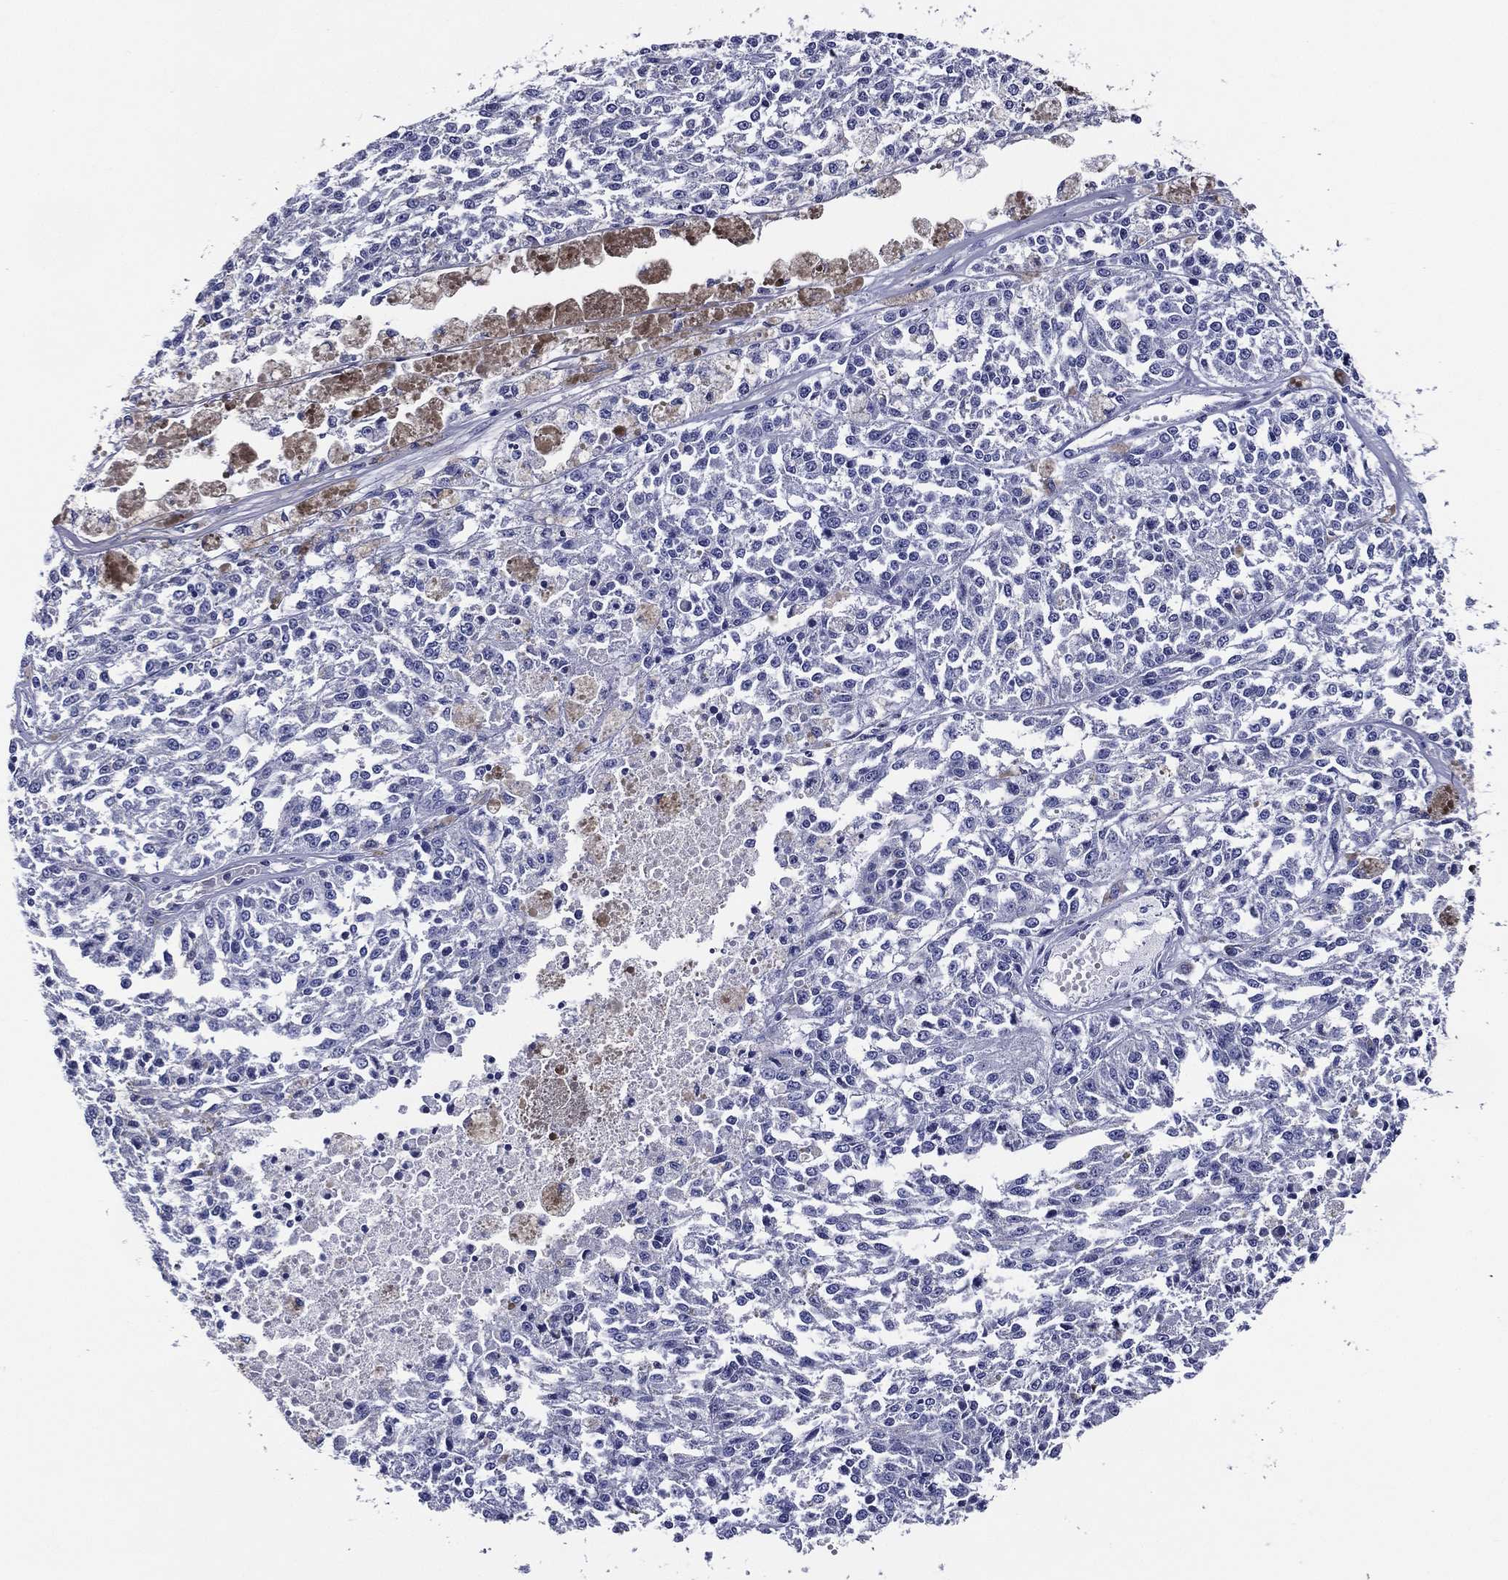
{"staining": {"intensity": "negative", "quantity": "none", "location": "none"}, "tissue": "melanoma", "cell_type": "Tumor cells", "image_type": "cancer", "snomed": [{"axis": "morphology", "description": "Malignant melanoma, Metastatic site"}, {"axis": "topography", "description": "Lymph node"}], "caption": "A micrograph of human malignant melanoma (metastatic site) is negative for staining in tumor cells. Brightfield microscopy of immunohistochemistry stained with DAB (brown) and hematoxylin (blue), captured at high magnification.", "gene": "ACE2", "patient": {"sex": "female", "age": 64}}